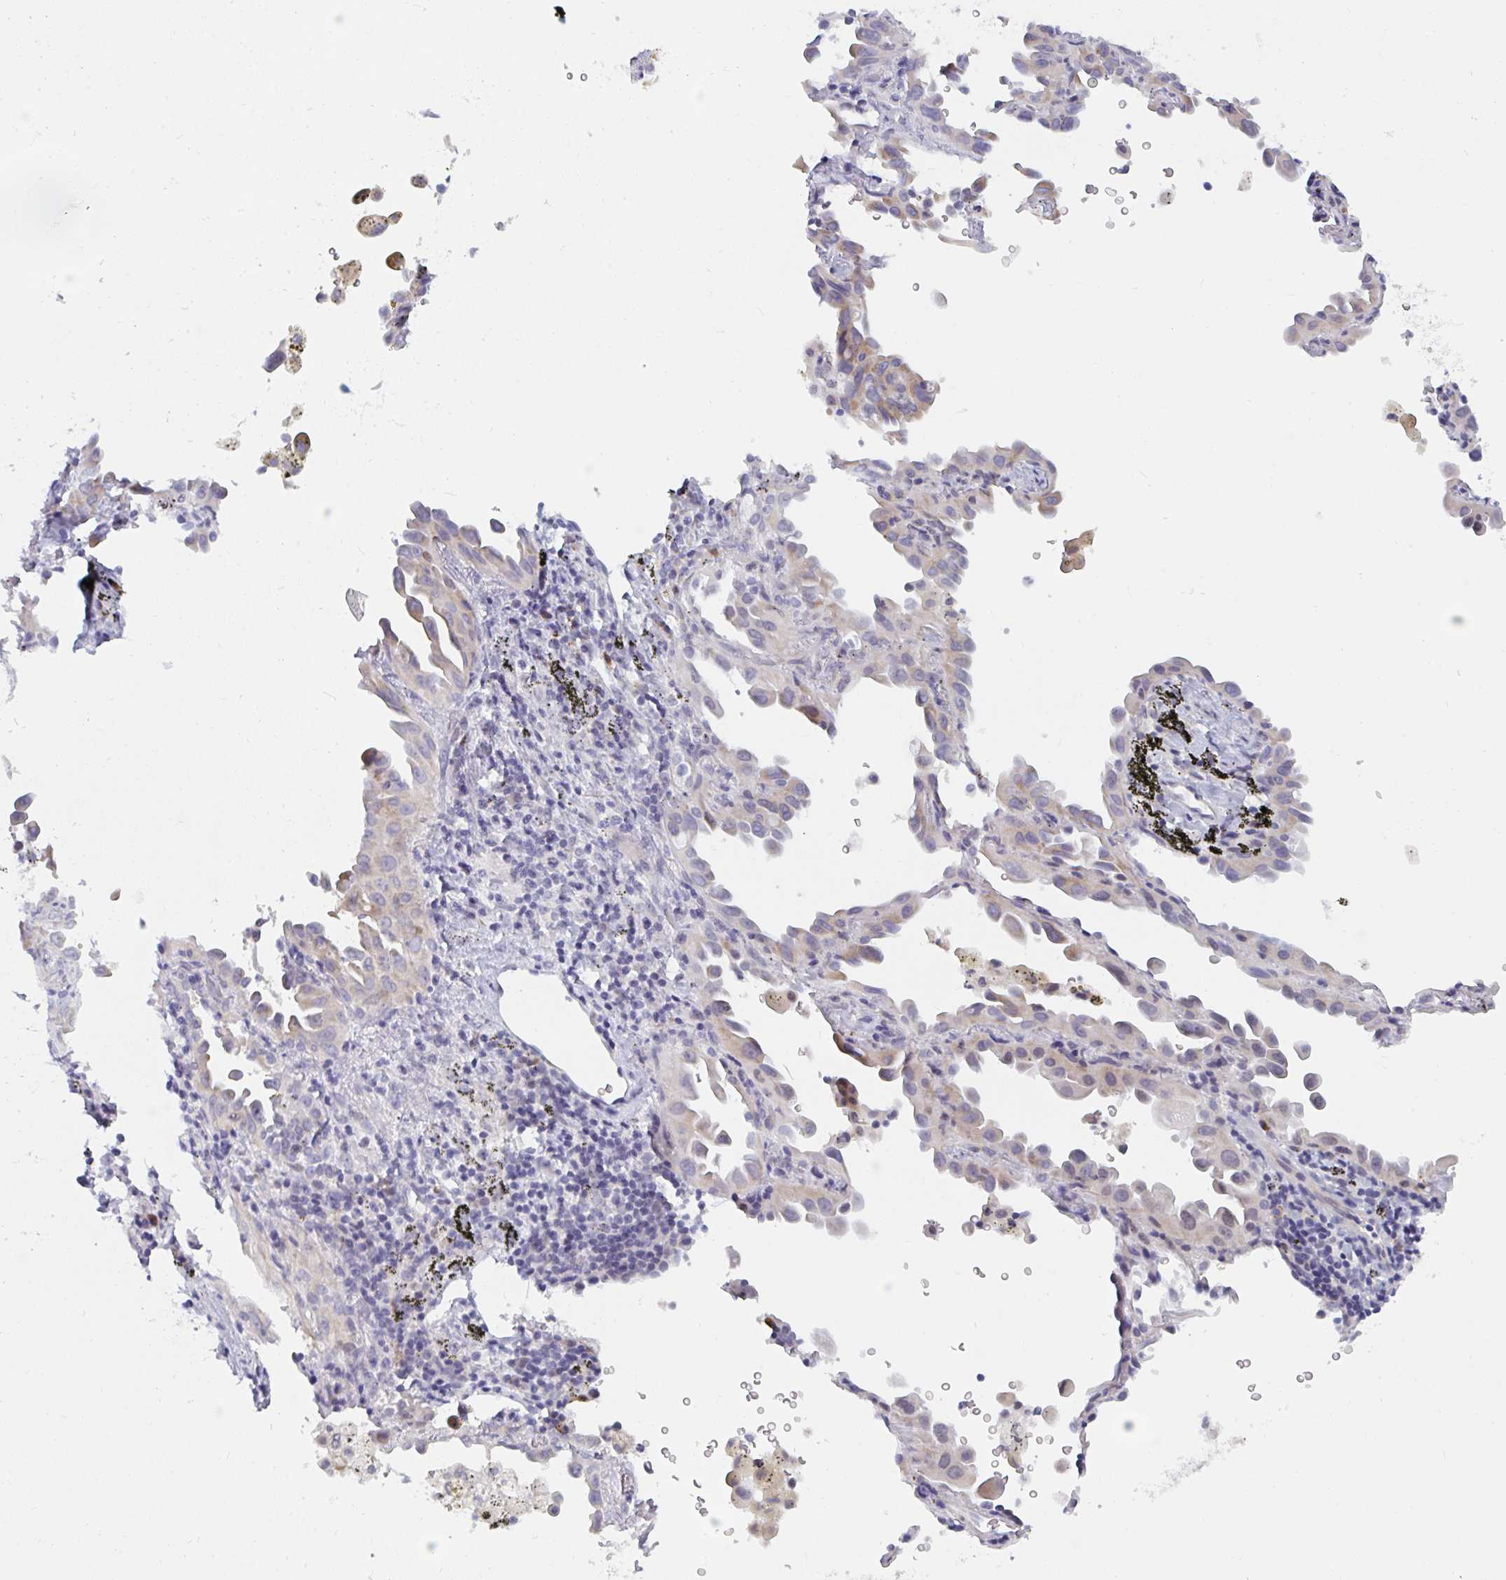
{"staining": {"intensity": "weak", "quantity": "25%-75%", "location": "cytoplasmic/membranous"}, "tissue": "lung cancer", "cell_type": "Tumor cells", "image_type": "cancer", "snomed": [{"axis": "morphology", "description": "Adenocarcinoma, NOS"}, {"axis": "topography", "description": "Lung"}], "caption": "Weak cytoplasmic/membranous protein staining is appreciated in approximately 25%-75% of tumor cells in lung adenocarcinoma.", "gene": "CENPT", "patient": {"sex": "male", "age": 68}}